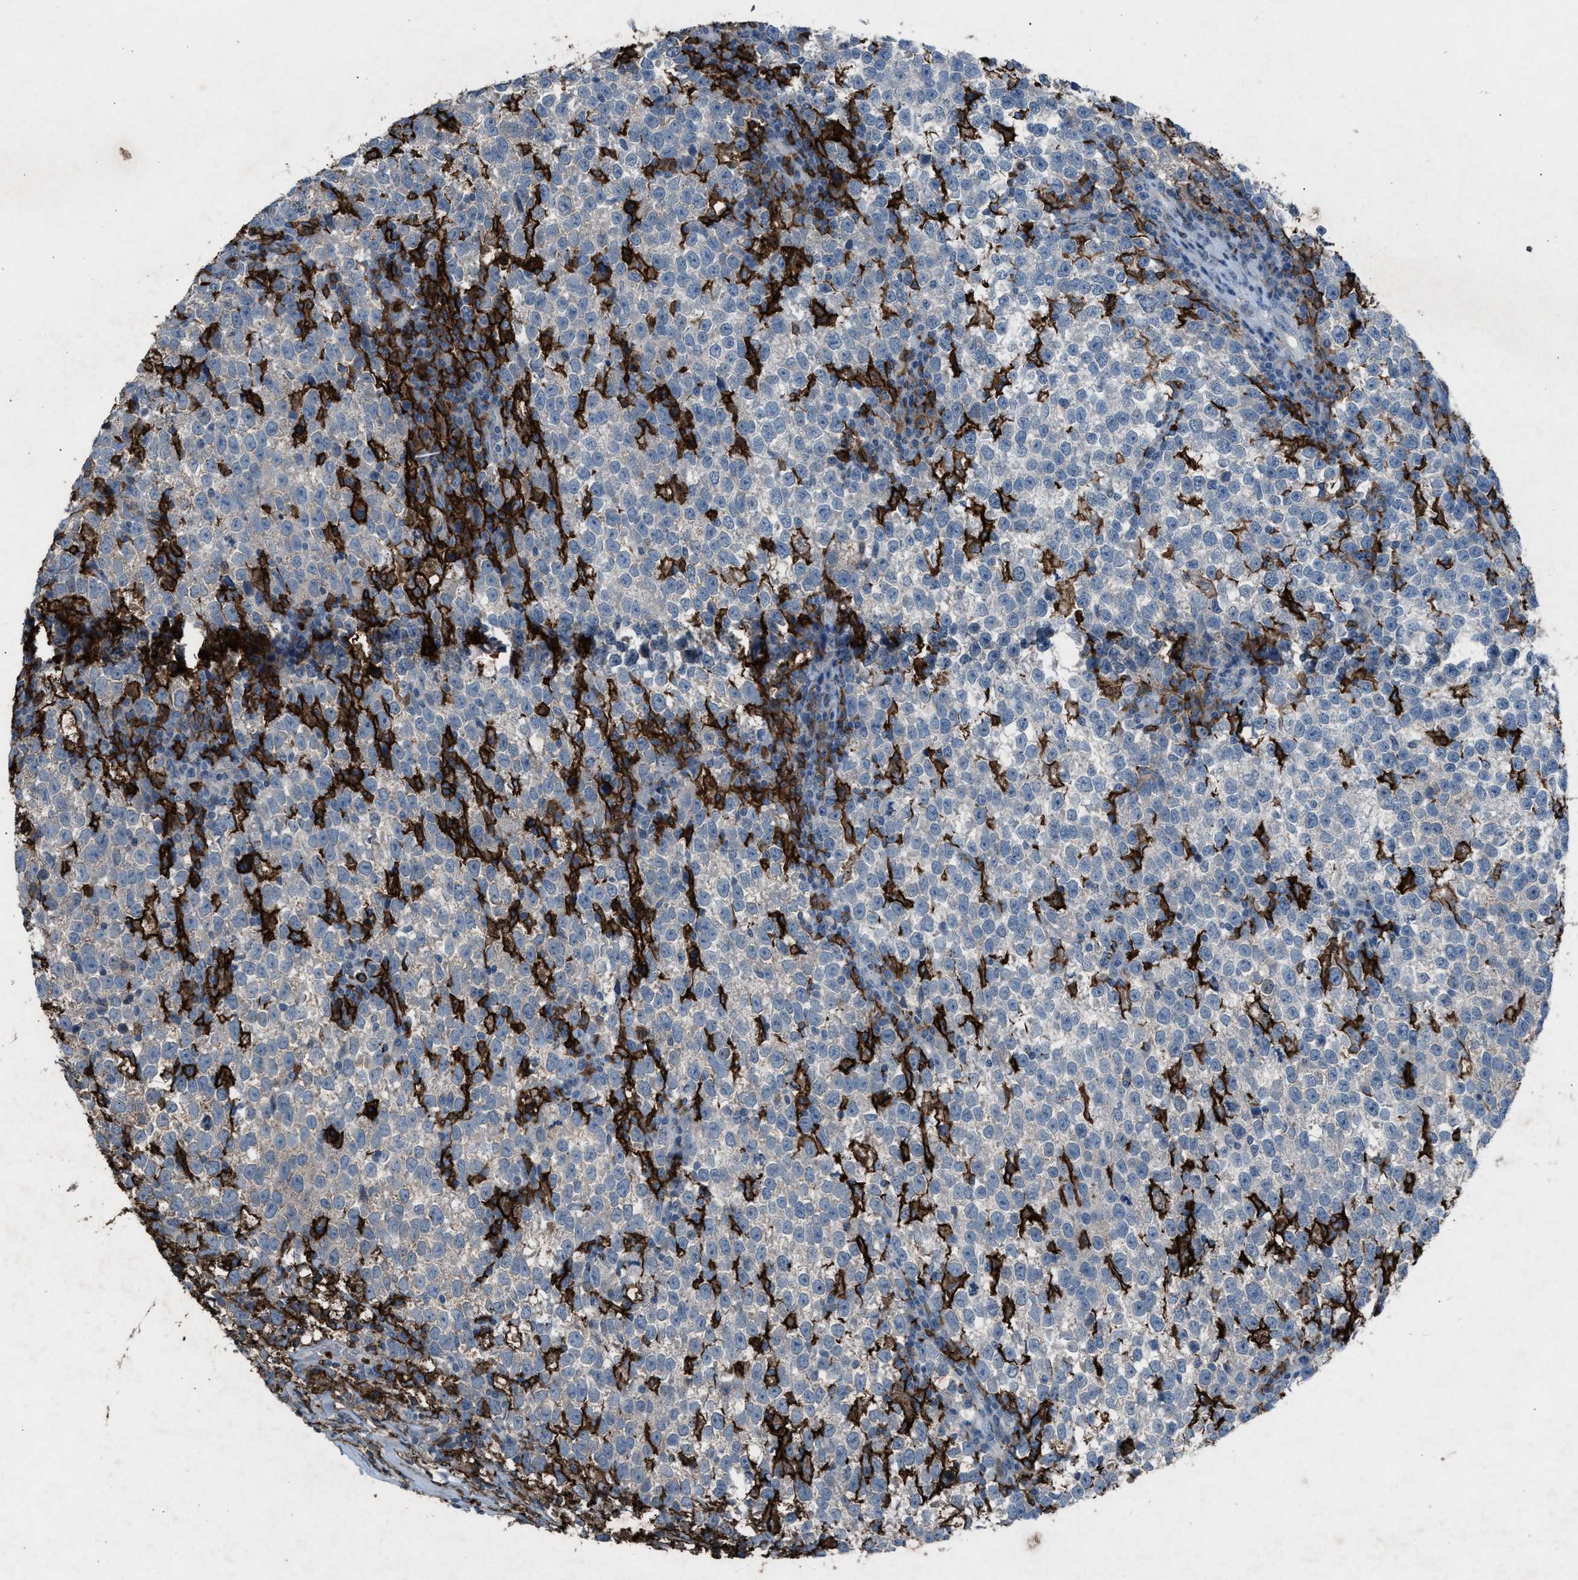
{"staining": {"intensity": "negative", "quantity": "none", "location": "none"}, "tissue": "testis cancer", "cell_type": "Tumor cells", "image_type": "cancer", "snomed": [{"axis": "morphology", "description": "Normal tissue, NOS"}, {"axis": "morphology", "description": "Seminoma, NOS"}, {"axis": "topography", "description": "Testis"}], "caption": "Immunohistochemical staining of seminoma (testis) shows no significant positivity in tumor cells. Nuclei are stained in blue.", "gene": "FCER1G", "patient": {"sex": "male", "age": 43}}